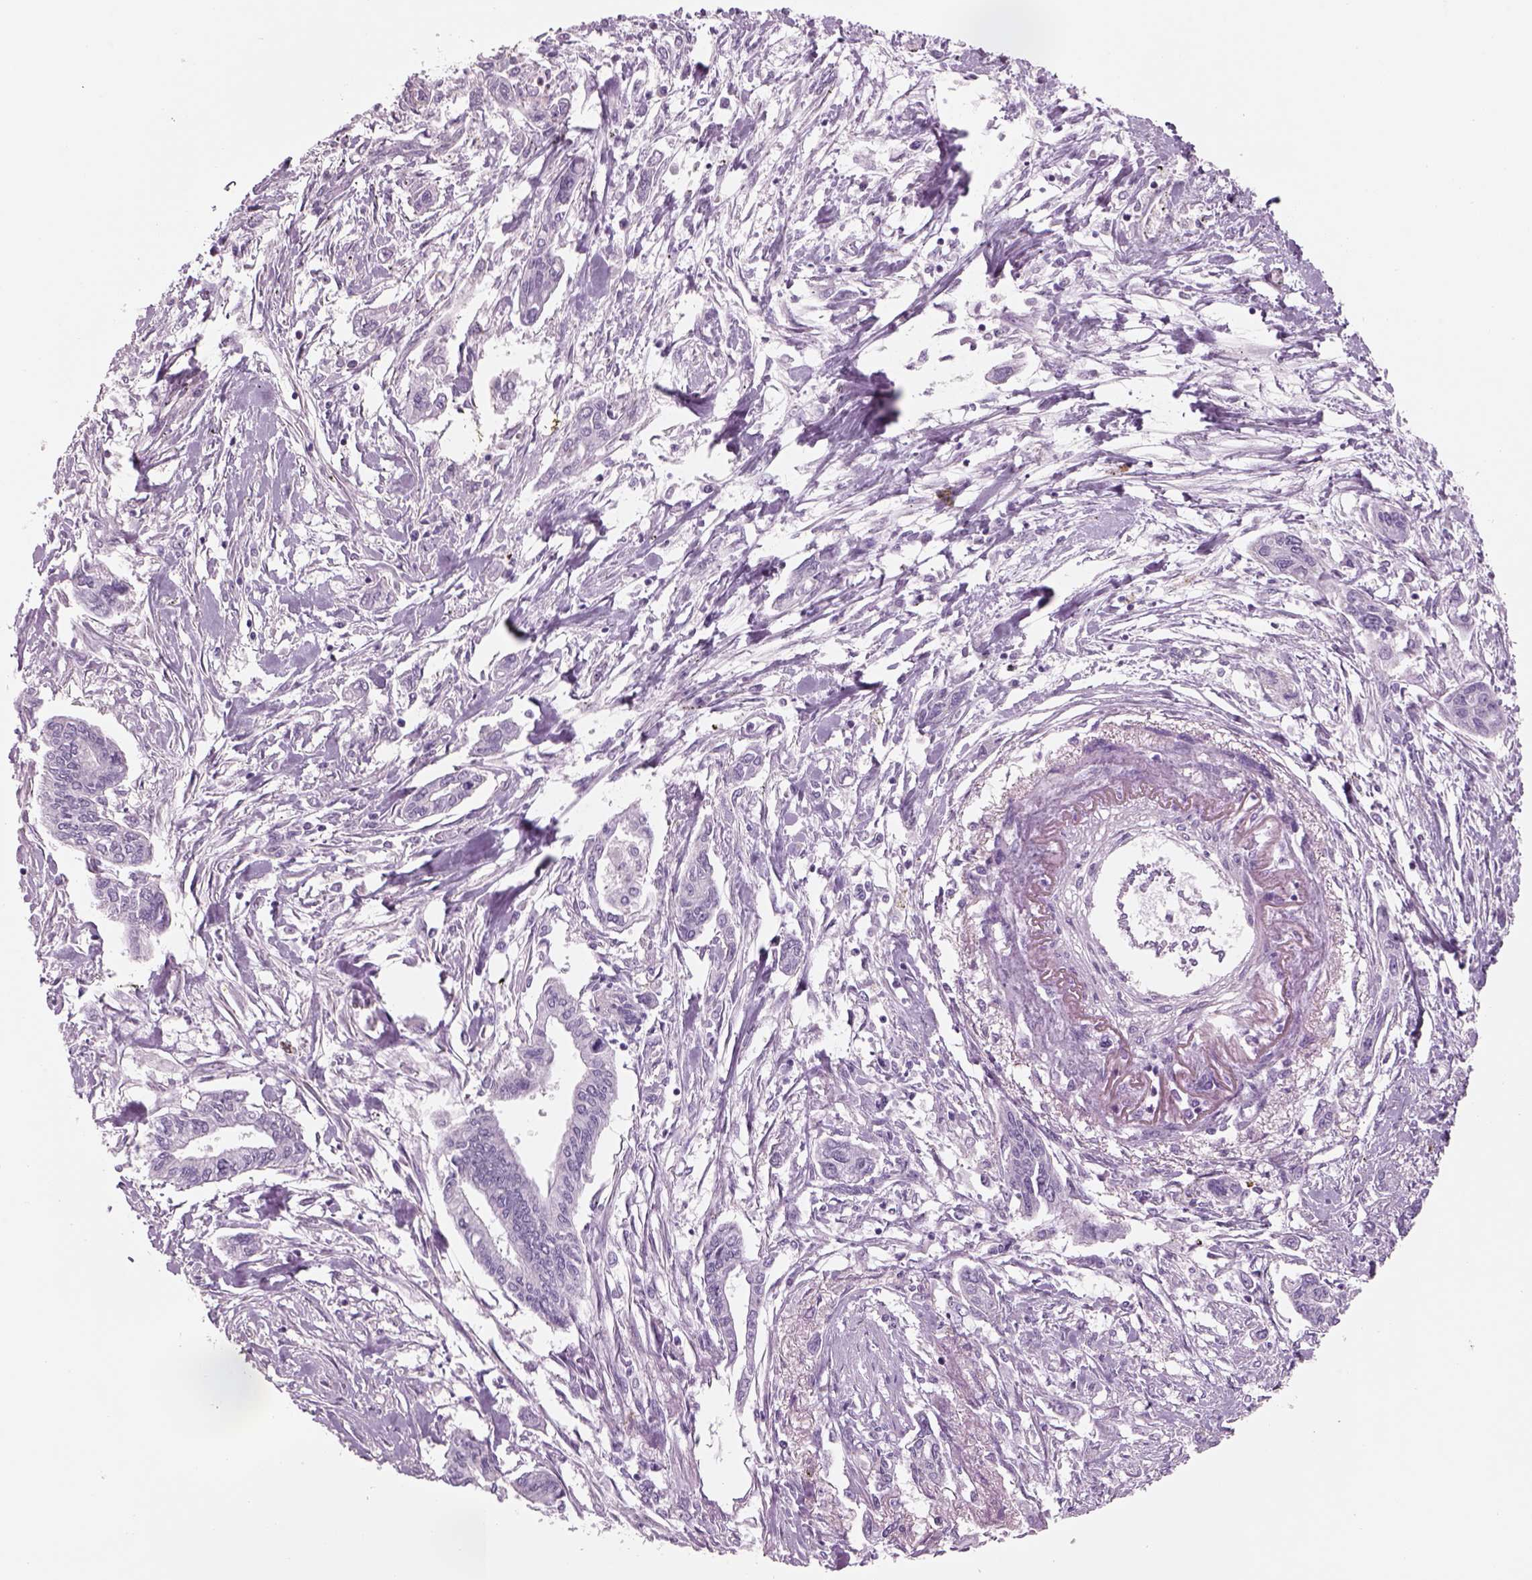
{"staining": {"intensity": "negative", "quantity": "none", "location": "none"}, "tissue": "pancreatic cancer", "cell_type": "Tumor cells", "image_type": "cancer", "snomed": [{"axis": "morphology", "description": "Adenocarcinoma, NOS"}, {"axis": "topography", "description": "Pancreas"}], "caption": "IHC photomicrograph of neoplastic tissue: adenocarcinoma (pancreatic) stained with DAB (3,3'-diaminobenzidine) exhibits no significant protein positivity in tumor cells. (DAB immunohistochemistry (IHC) visualized using brightfield microscopy, high magnification).", "gene": "GAS2L2", "patient": {"sex": "male", "age": 60}}